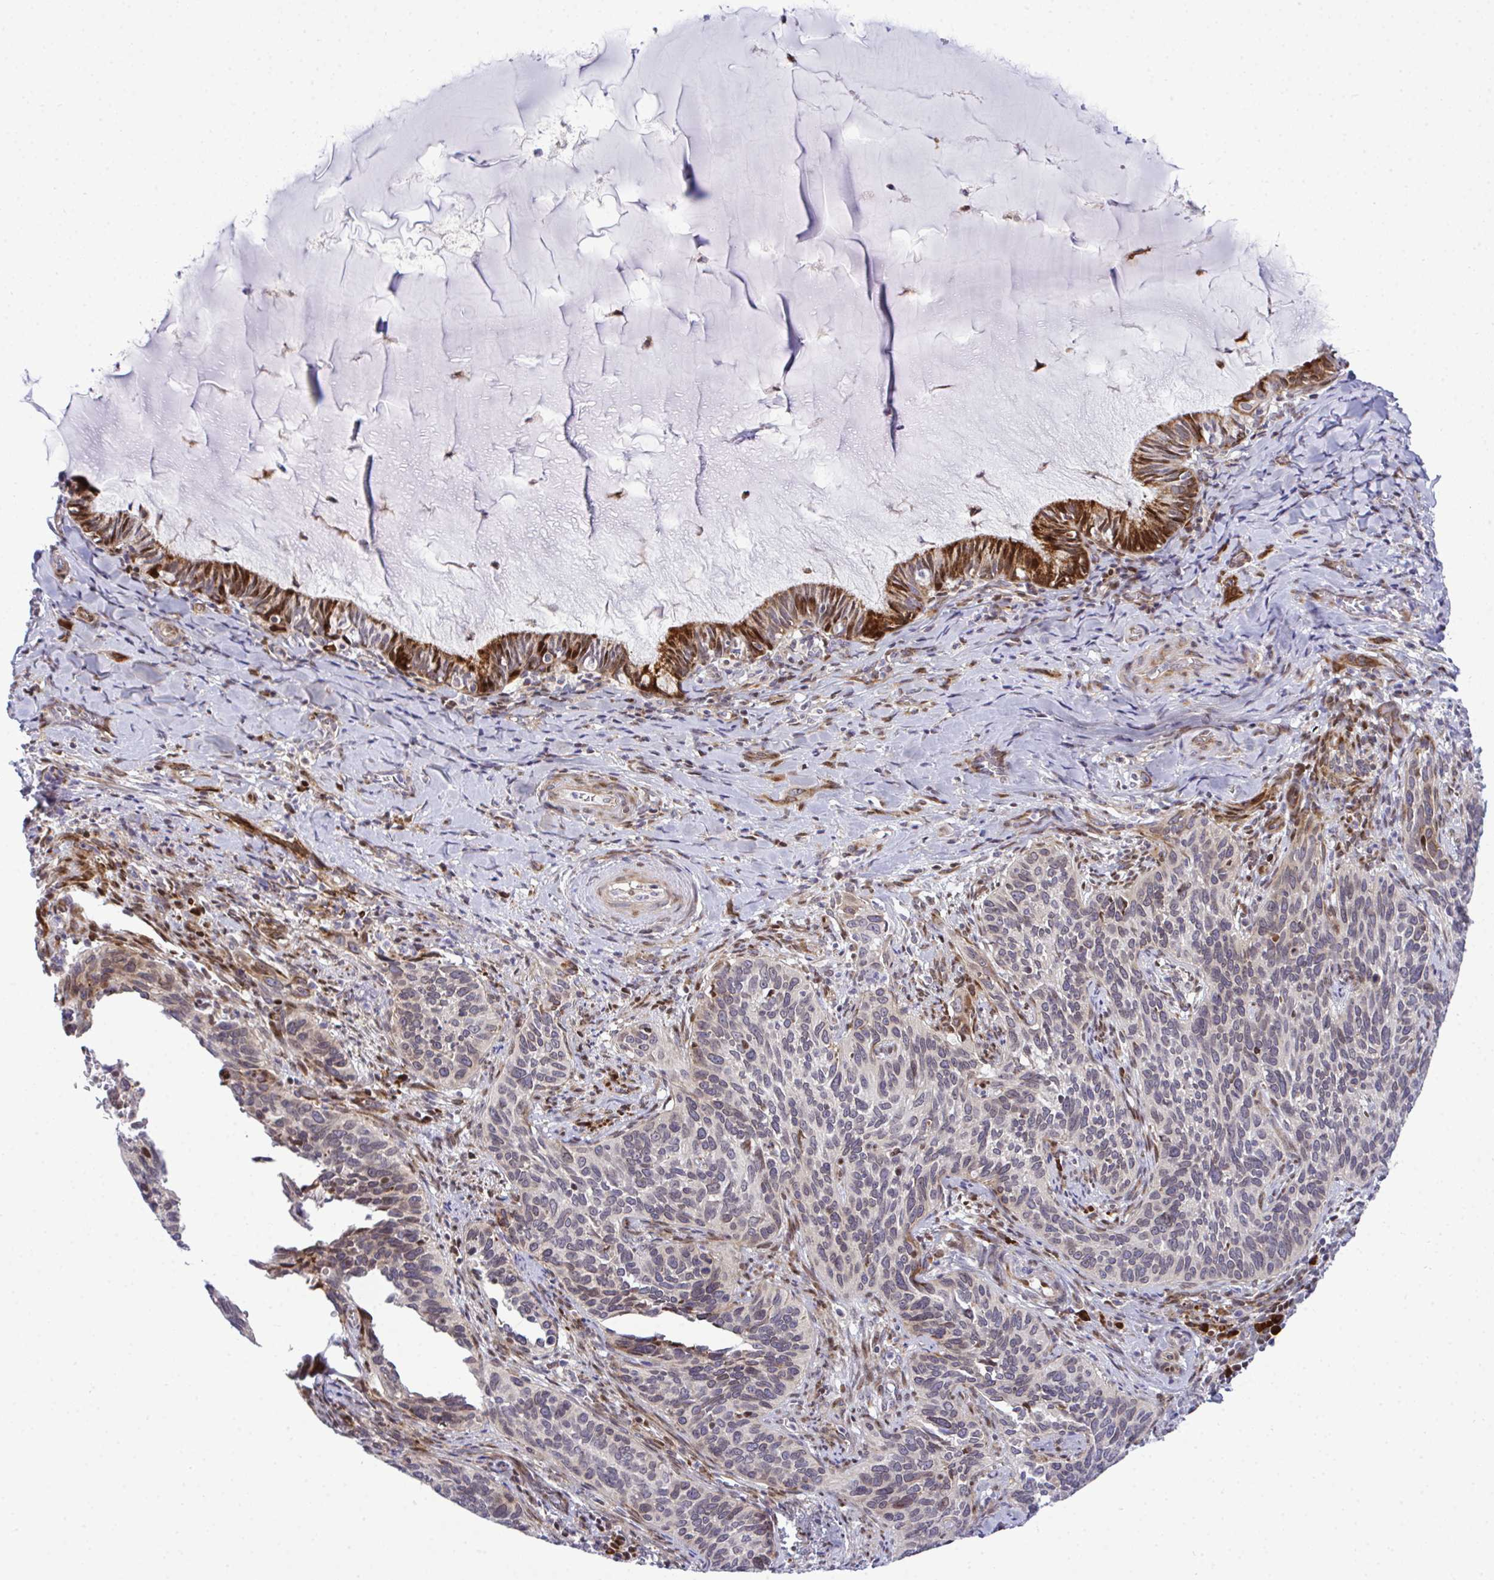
{"staining": {"intensity": "moderate", "quantity": "<25%", "location": "cytoplasmic/membranous,nuclear"}, "tissue": "cervical cancer", "cell_type": "Tumor cells", "image_type": "cancer", "snomed": [{"axis": "morphology", "description": "Squamous cell carcinoma, NOS"}, {"axis": "topography", "description": "Cervix"}], "caption": "Brown immunohistochemical staining in cervical cancer (squamous cell carcinoma) reveals moderate cytoplasmic/membranous and nuclear expression in approximately <25% of tumor cells.", "gene": "CASTOR2", "patient": {"sex": "female", "age": 51}}